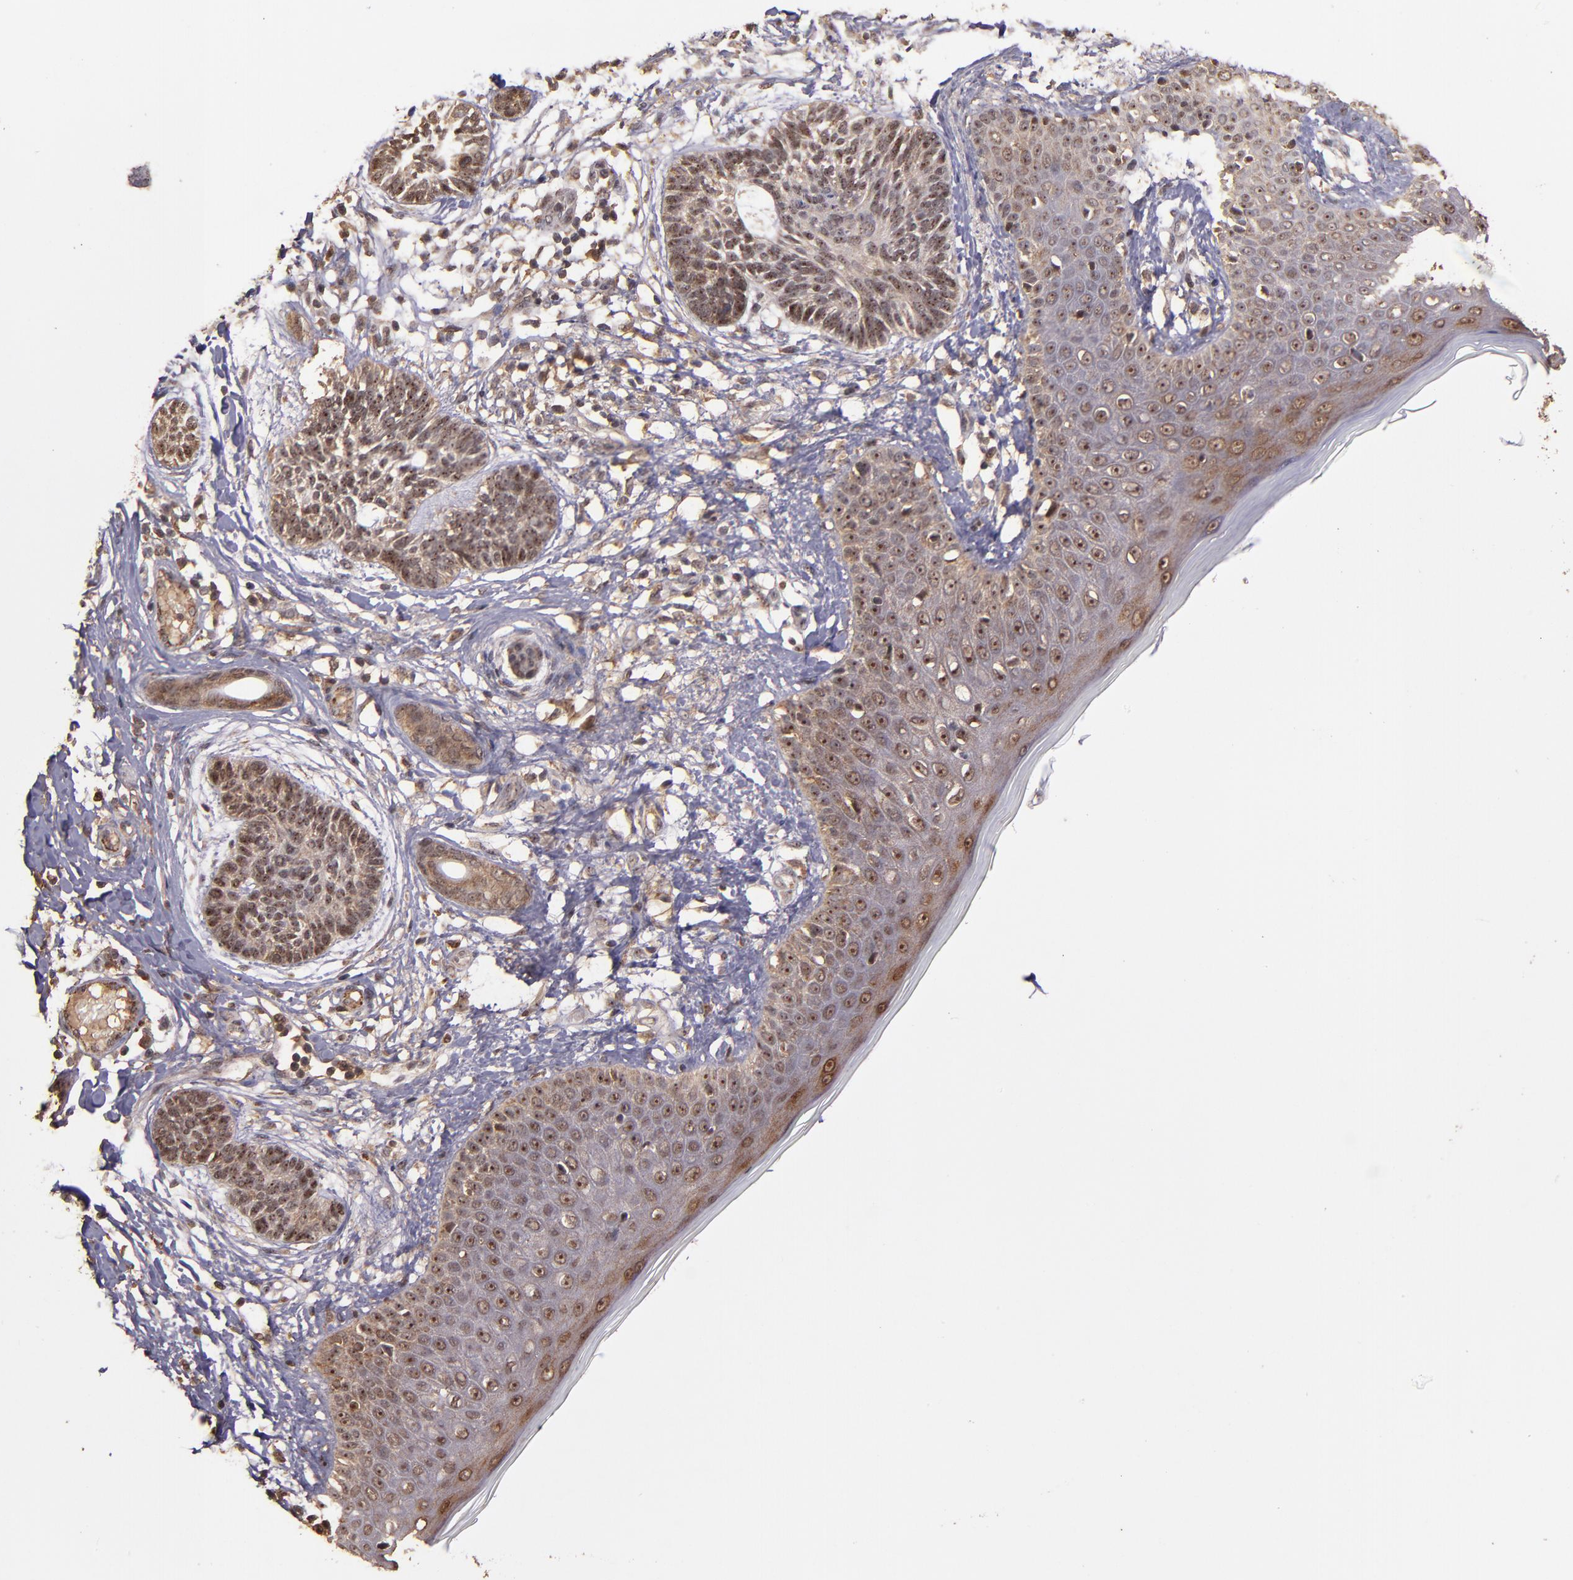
{"staining": {"intensity": "weak", "quantity": ">75%", "location": "cytoplasmic/membranous"}, "tissue": "skin cancer", "cell_type": "Tumor cells", "image_type": "cancer", "snomed": [{"axis": "morphology", "description": "Normal tissue, NOS"}, {"axis": "morphology", "description": "Basal cell carcinoma"}, {"axis": "topography", "description": "Skin"}], "caption": "Brown immunohistochemical staining in skin cancer (basal cell carcinoma) demonstrates weak cytoplasmic/membranous staining in about >75% of tumor cells.", "gene": "RIOK3", "patient": {"sex": "male", "age": 63}}